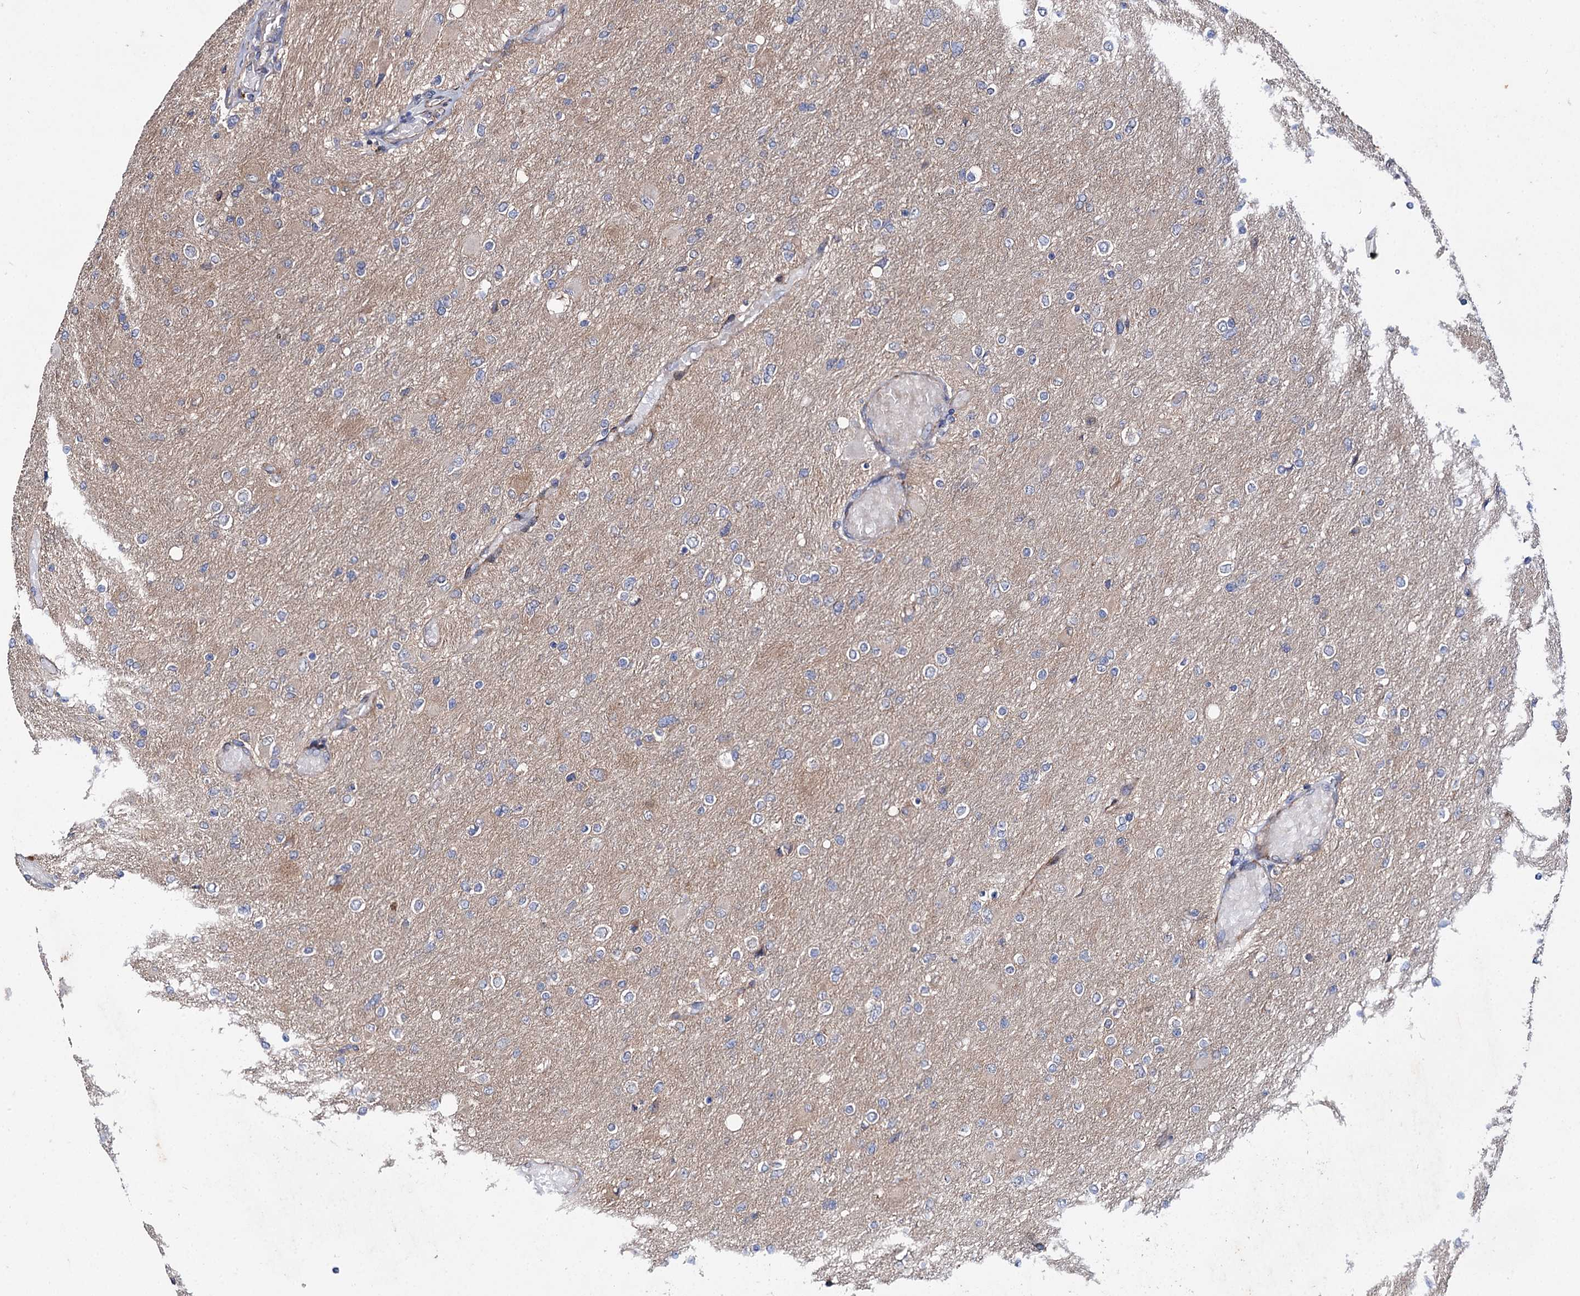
{"staining": {"intensity": "negative", "quantity": "none", "location": "none"}, "tissue": "glioma", "cell_type": "Tumor cells", "image_type": "cancer", "snomed": [{"axis": "morphology", "description": "Glioma, malignant, High grade"}, {"axis": "topography", "description": "Cerebral cortex"}], "caption": "Tumor cells are negative for protein expression in human glioma.", "gene": "SPATS2", "patient": {"sex": "female", "age": 36}}